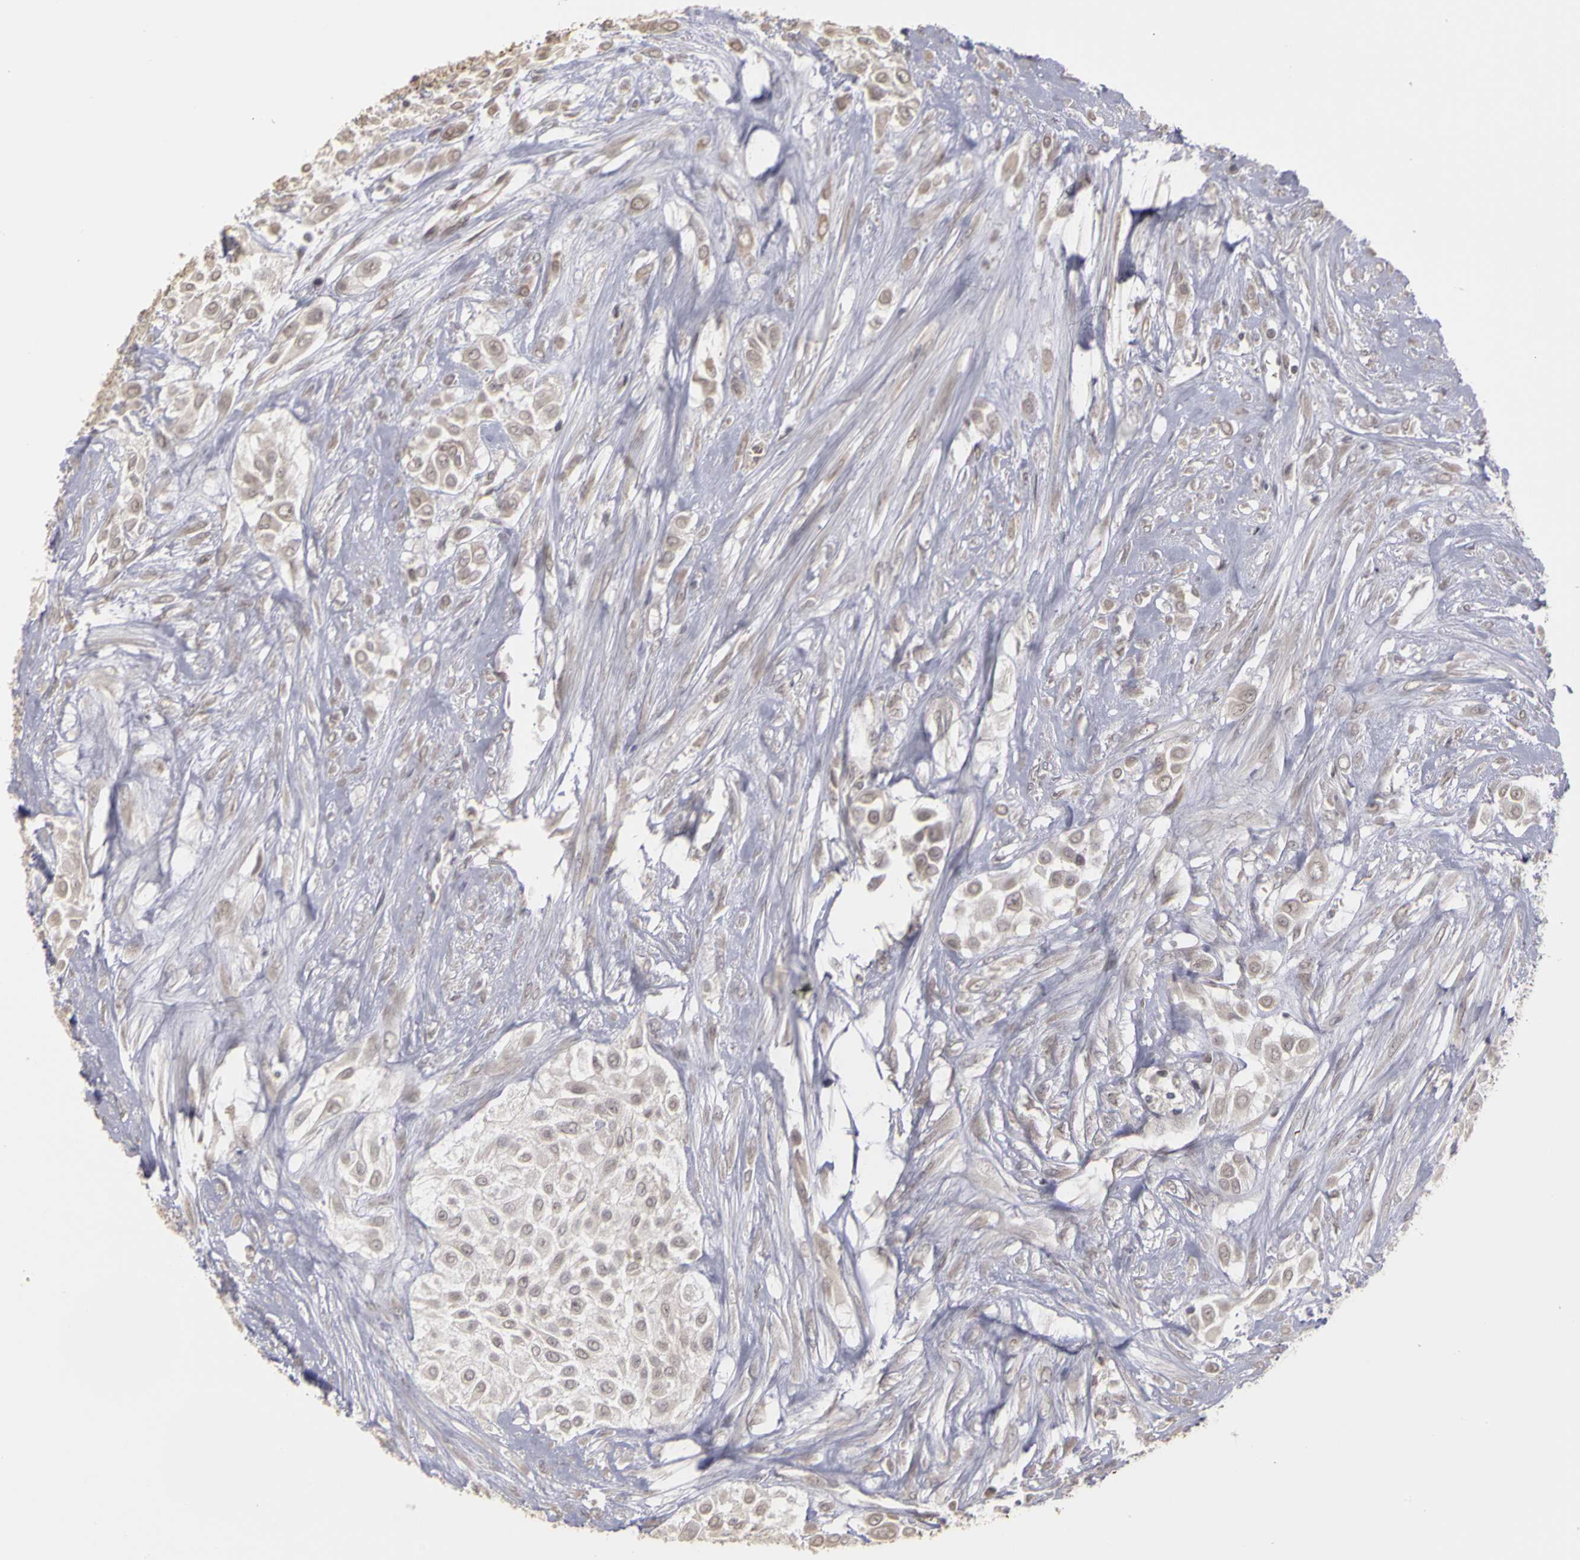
{"staining": {"intensity": "weak", "quantity": "<25%", "location": "cytoplasmic/membranous"}, "tissue": "urothelial cancer", "cell_type": "Tumor cells", "image_type": "cancer", "snomed": [{"axis": "morphology", "description": "Urothelial carcinoma, High grade"}, {"axis": "topography", "description": "Urinary bladder"}], "caption": "Immunohistochemical staining of human high-grade urothelial carcinoma demonstrates no significant expression in tumor cells.", "gene": "FRMD7", "patient": {"sex": "male", "age": 57}}